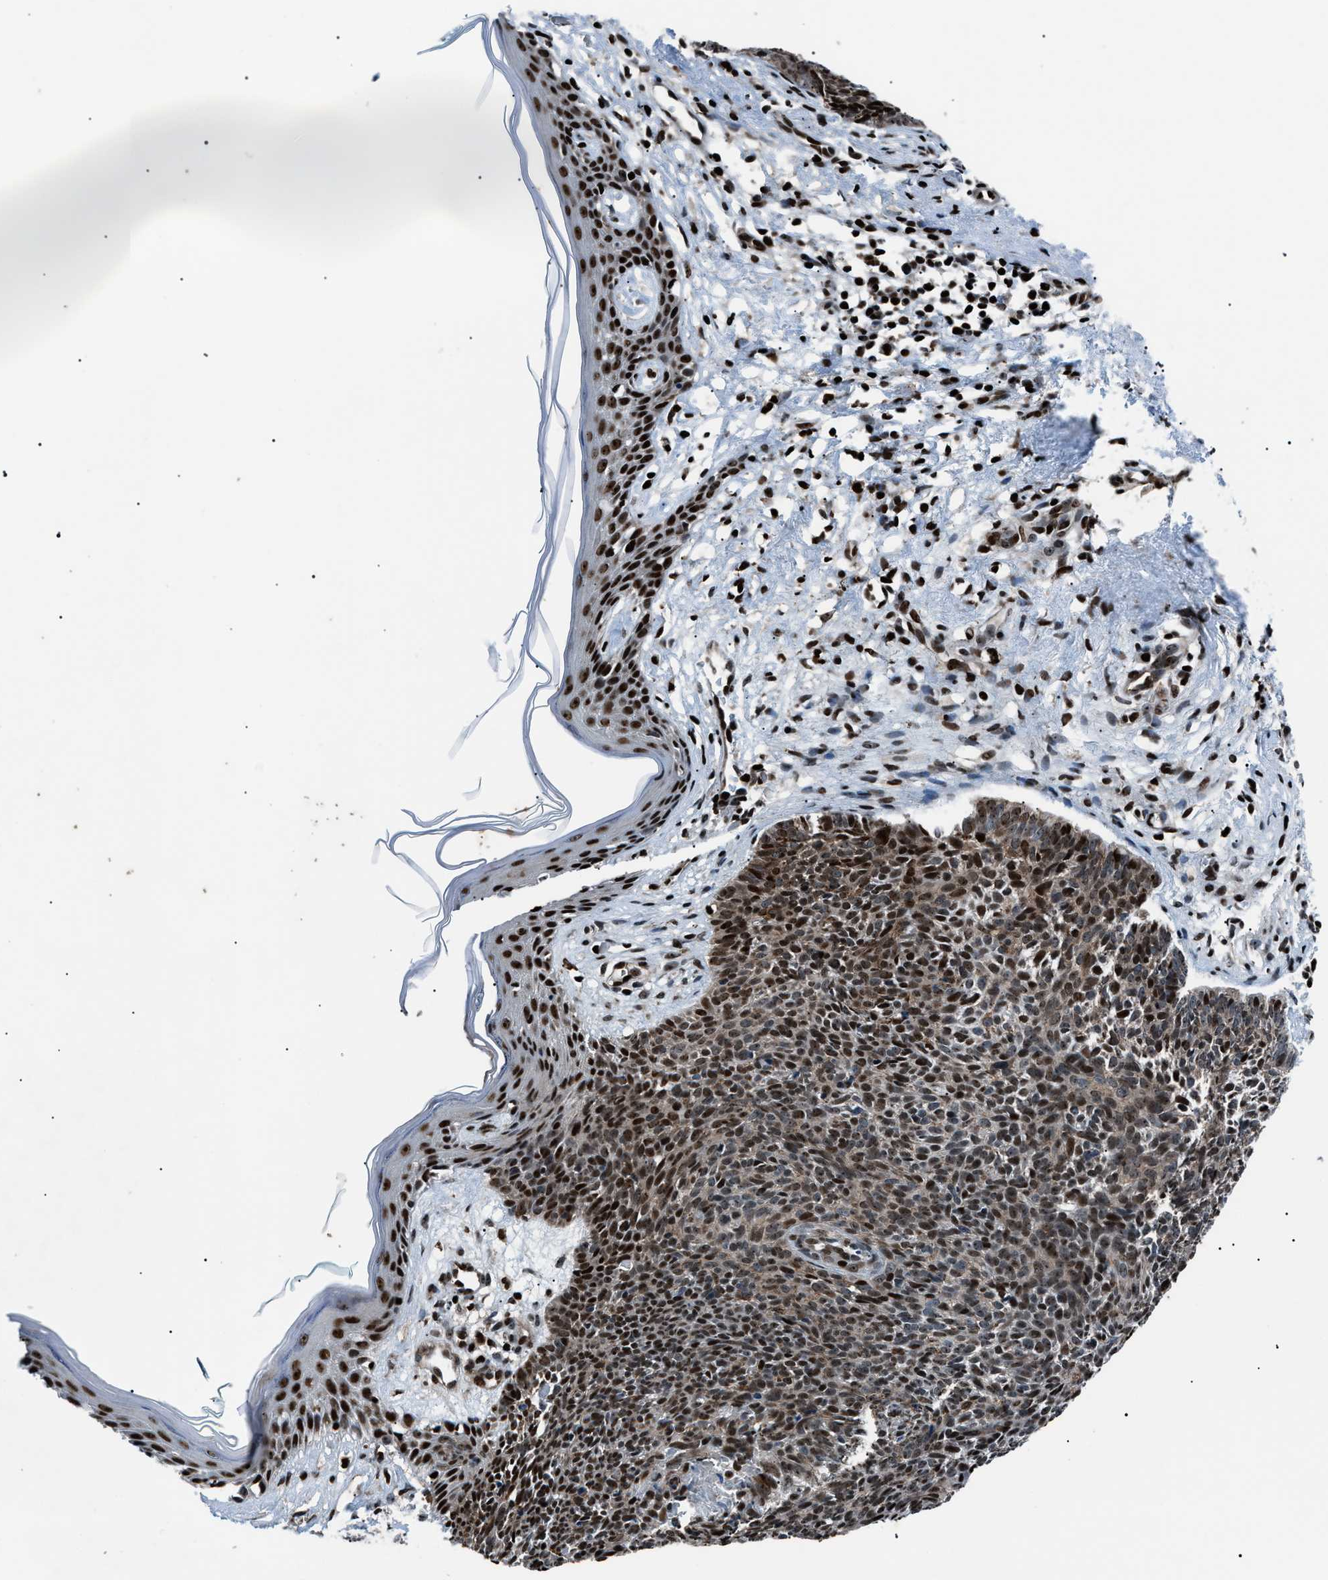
{"staining": {"intensity": "moderate", "quantity": ">75%", "location": "nuclear"}, "tissue": "skin cancer", "cell_type": "Tumor cells", "image_type": "cancer", "snomed": [{"axis": "morphology", "description": "Basal cell carcinoma"}, {"axis": "topography", "description": "Skin"}], "caption": "Protein expression analysis of skin basal cell carcinoma exhibits moderate nuclear expression in approximately >75% of tumor cells.", "gene": "PRKX", "patient": {"sex": "male", "age": 60}}